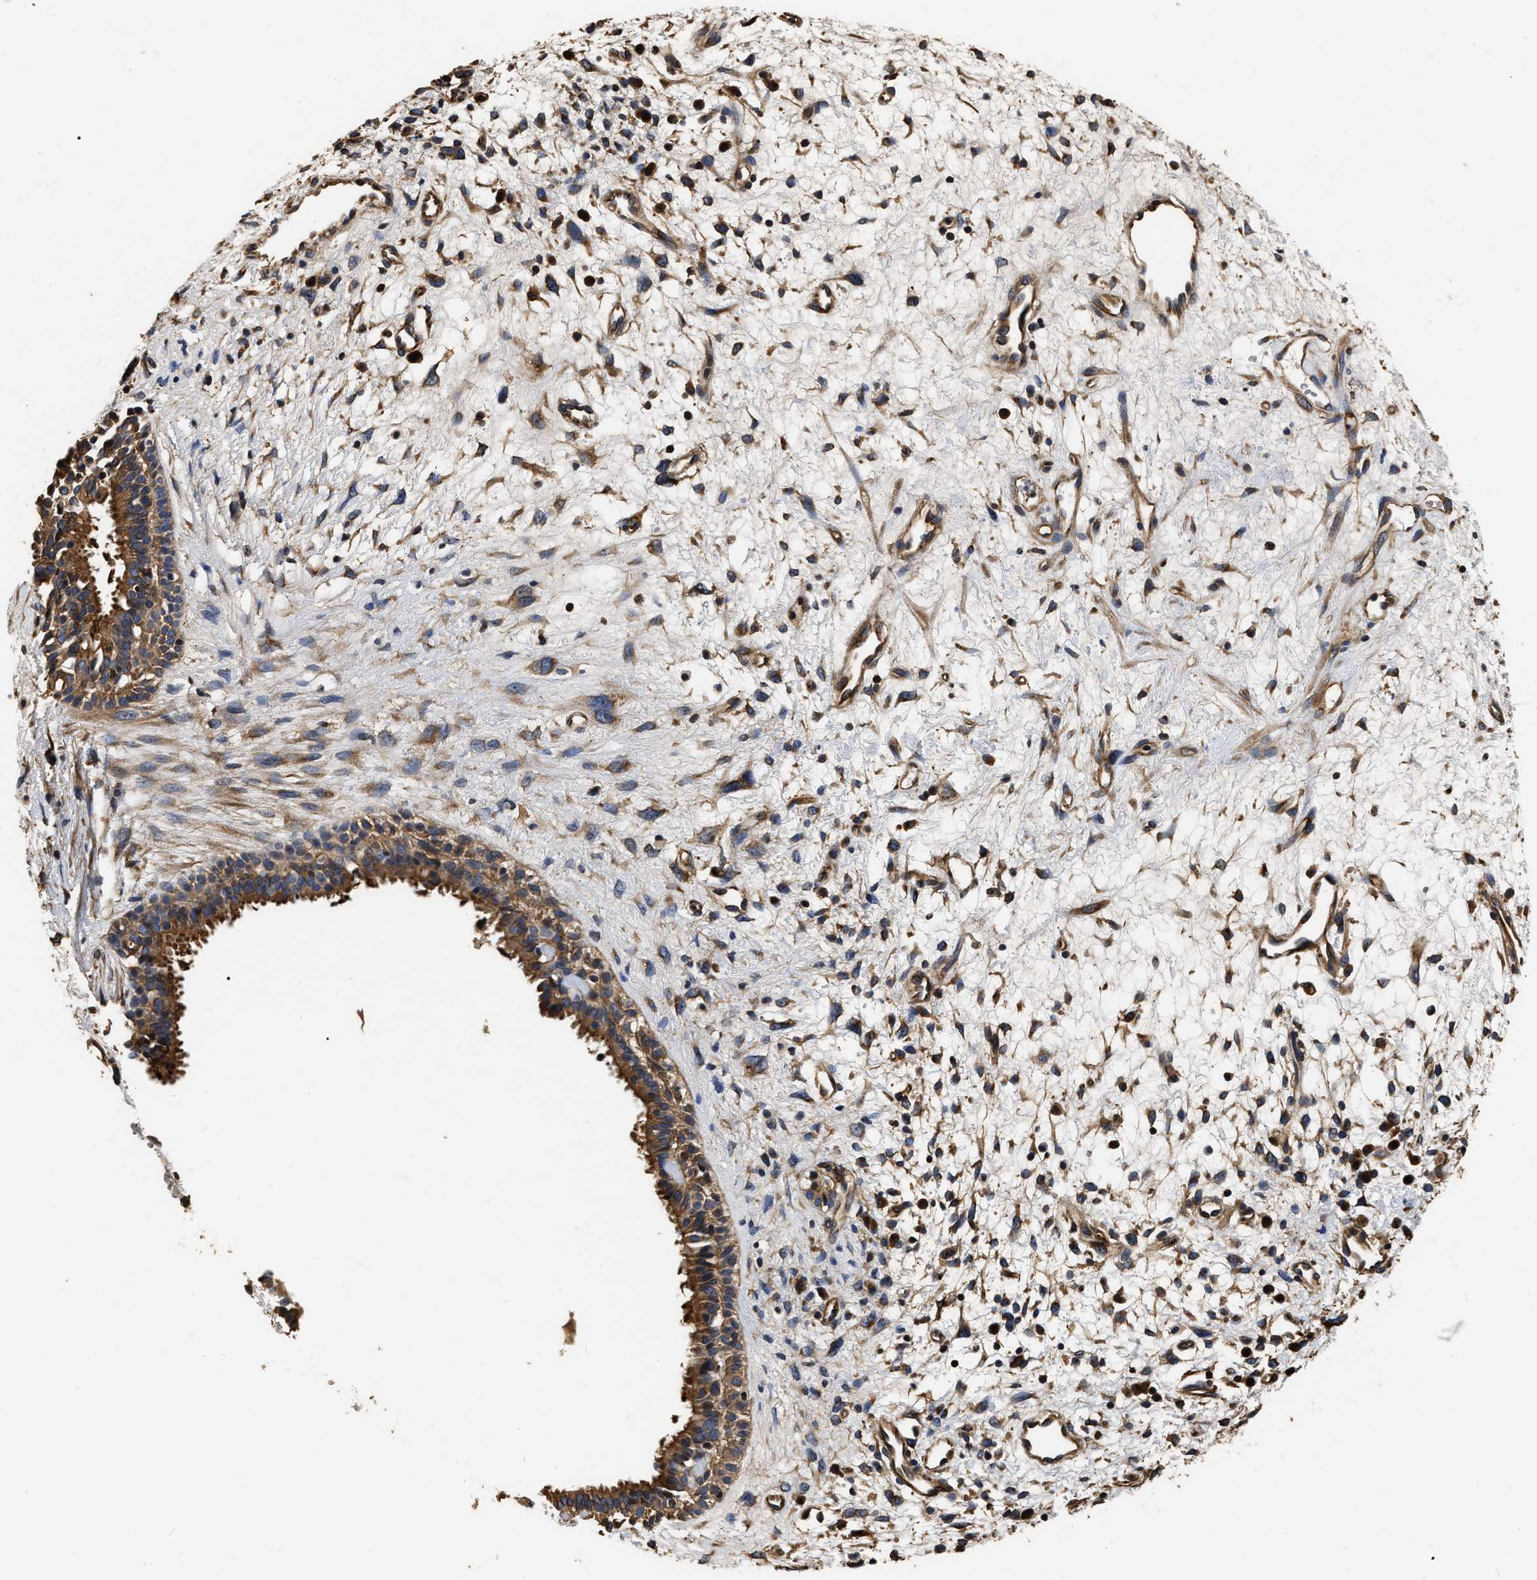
{"staining": {"intensity": "moderate", "quantity": ">75%", "location": "cytoplasmic/membranous"}, "tissue": "nasopharynx", "cell_type": "Respiratory epithelial cells", "image_type": "normal", "snomed": [{"axis": "morphology", "description": "Normal tissue, NOS"}, {"axis": "topography", "description": "Nasopharynx"}], "caption": "Respiratory epithelial cells display medium levels of moderate cytoplasmic/membranous staining in about >75% of cells in unremarkable human nasopharynx. The staining was performed using DAB (3,3'-diaminobenzidine) to visualize the protein expression in brown, while the nuclei were stained in blue with hematoxylin (Magnification: 20x).", "gene": "ABCG8", "patient": {"sex": "male", "age": 22}}